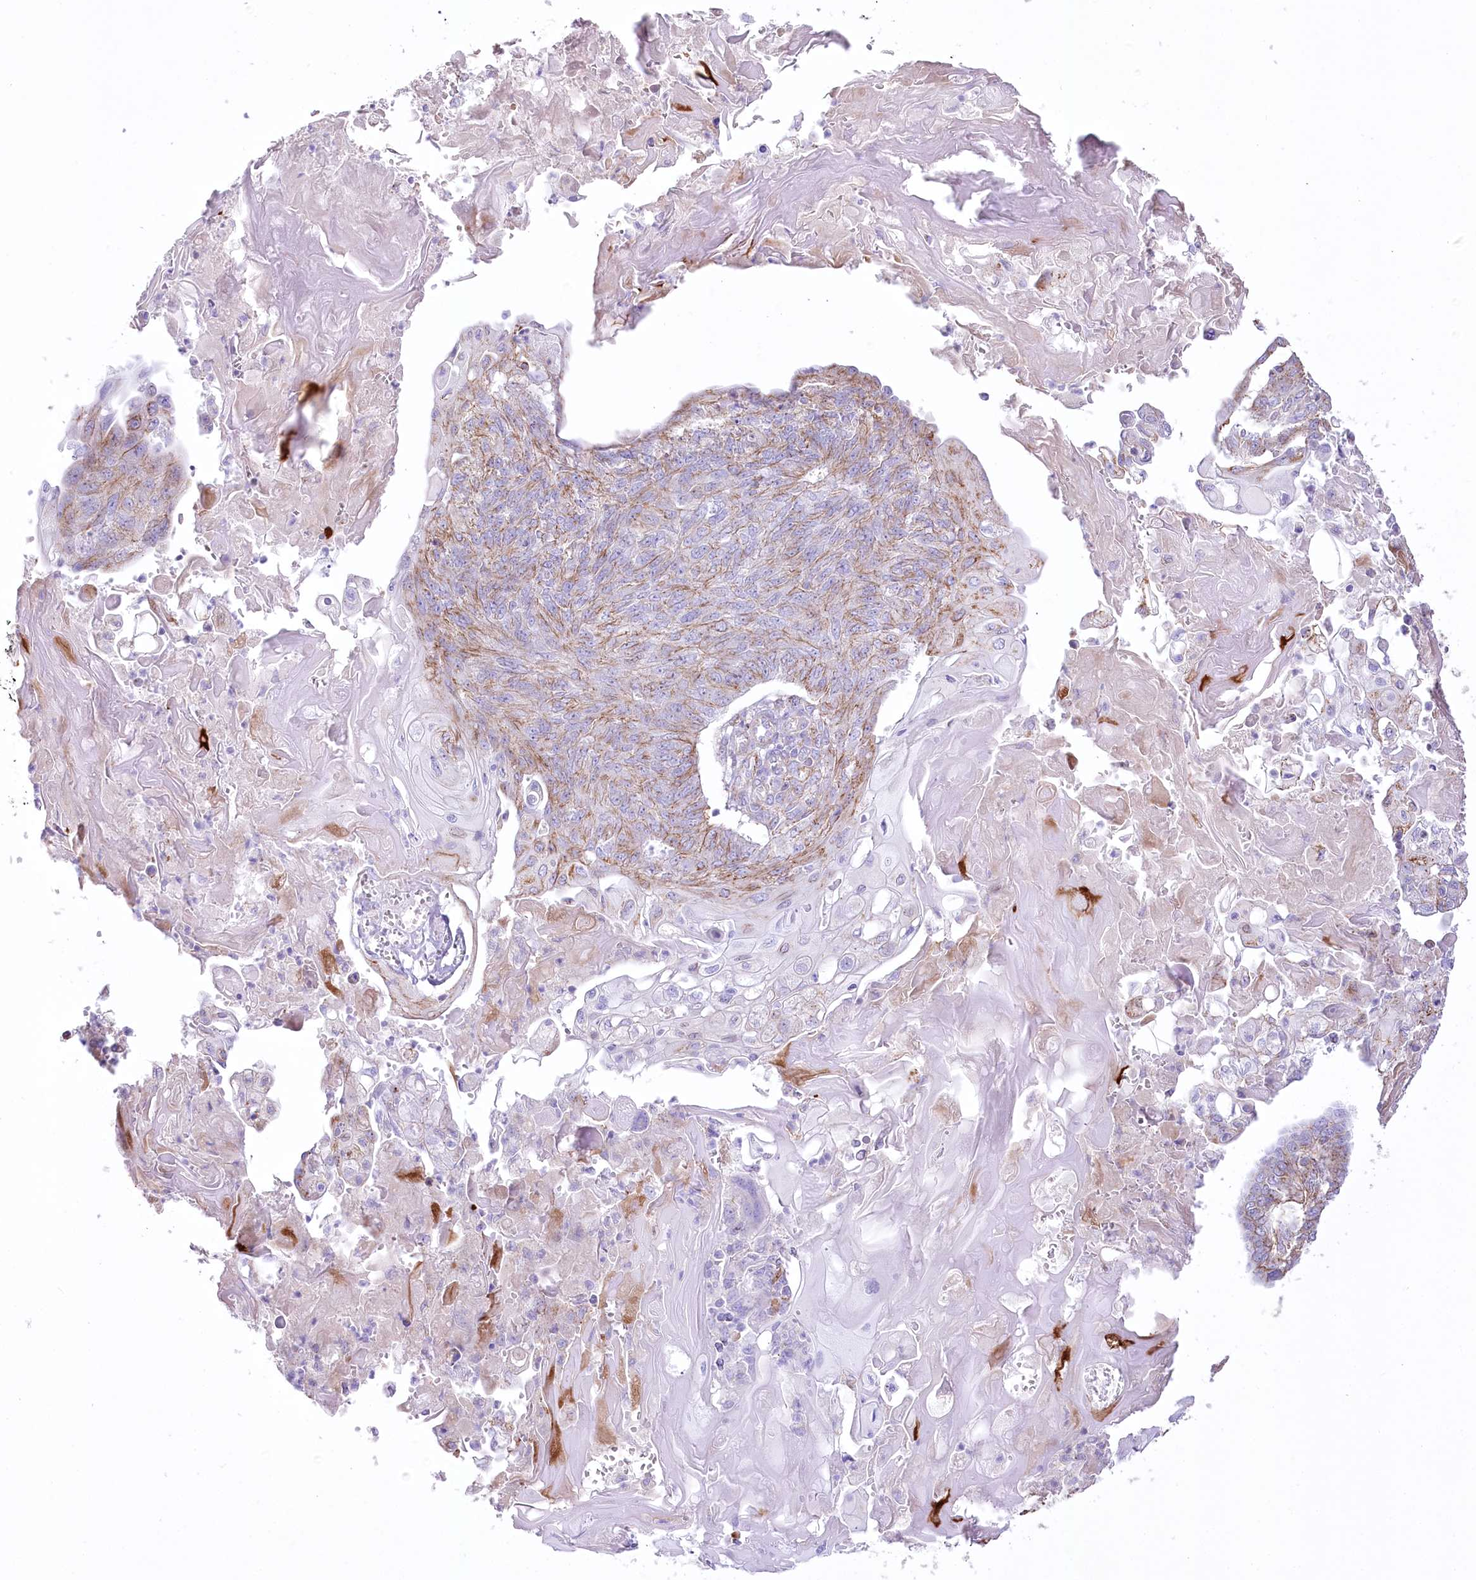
{"staining": {"intensity": "moderate", "quantity": "25%-75%", "location": "cytoplasmic/membranous"}, "tissue": "endometrial cancer", "cell_type": "Tumor cells", "image_type": "cancer", "snomed": [{"axis": "morphology", "description": "Adenocarcinoma, NOS"}, {"axis": "topography", "description": "Endometrium"}], "caption": "Endometrial cancer (adenocarcinoma) stained with IHC exhibits moderate cytoplasmic/membranous positivity in approximately 25%-75% of tumor cells.", "gene": "FAM216A", "patient": {"sex": "female", "age": 32}}